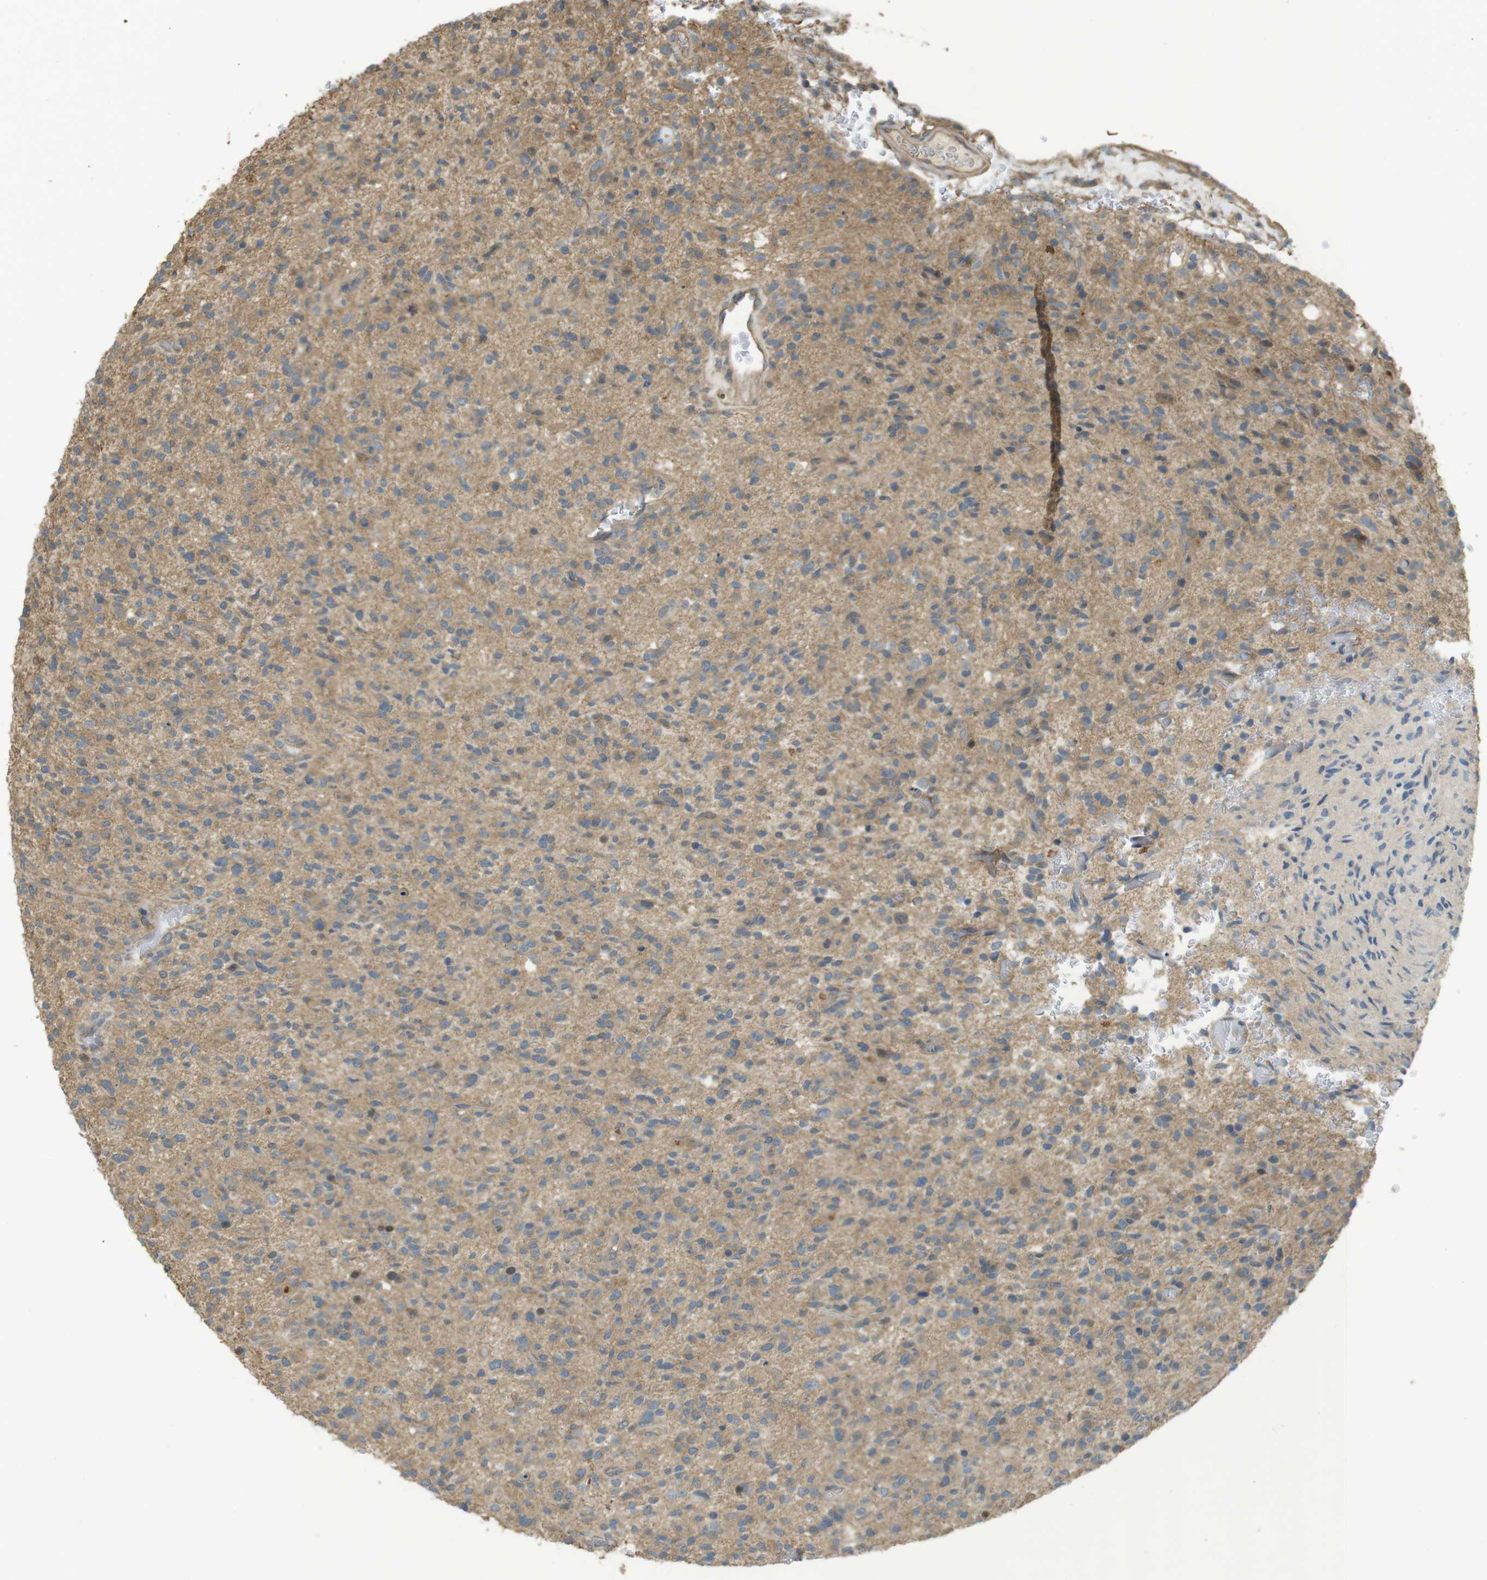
{"staining": {"intensity": "weak", "quantity": "25%-75%", "location": "cytoplasmic/membranous"}, "tissue": "glioma", "cell_type": "Tumor cells", "image_type": "cancer", "snomed": [{"axis": "morphology", "description": "Glioma, malignant, High grade"}, {"axis": "topography", "description": "Brain"}], "caption": "Brown immunohistochemical staining in human malignant high-grade glioma demonstrates weak cytoplasmic/membranous positivity in about 25%-75% of tumor cells. (DAB IHC with brightfield microscopy, high magnification).", "gene": "ZDHHC20", "patient": {"sex": "male", "age": 71}}